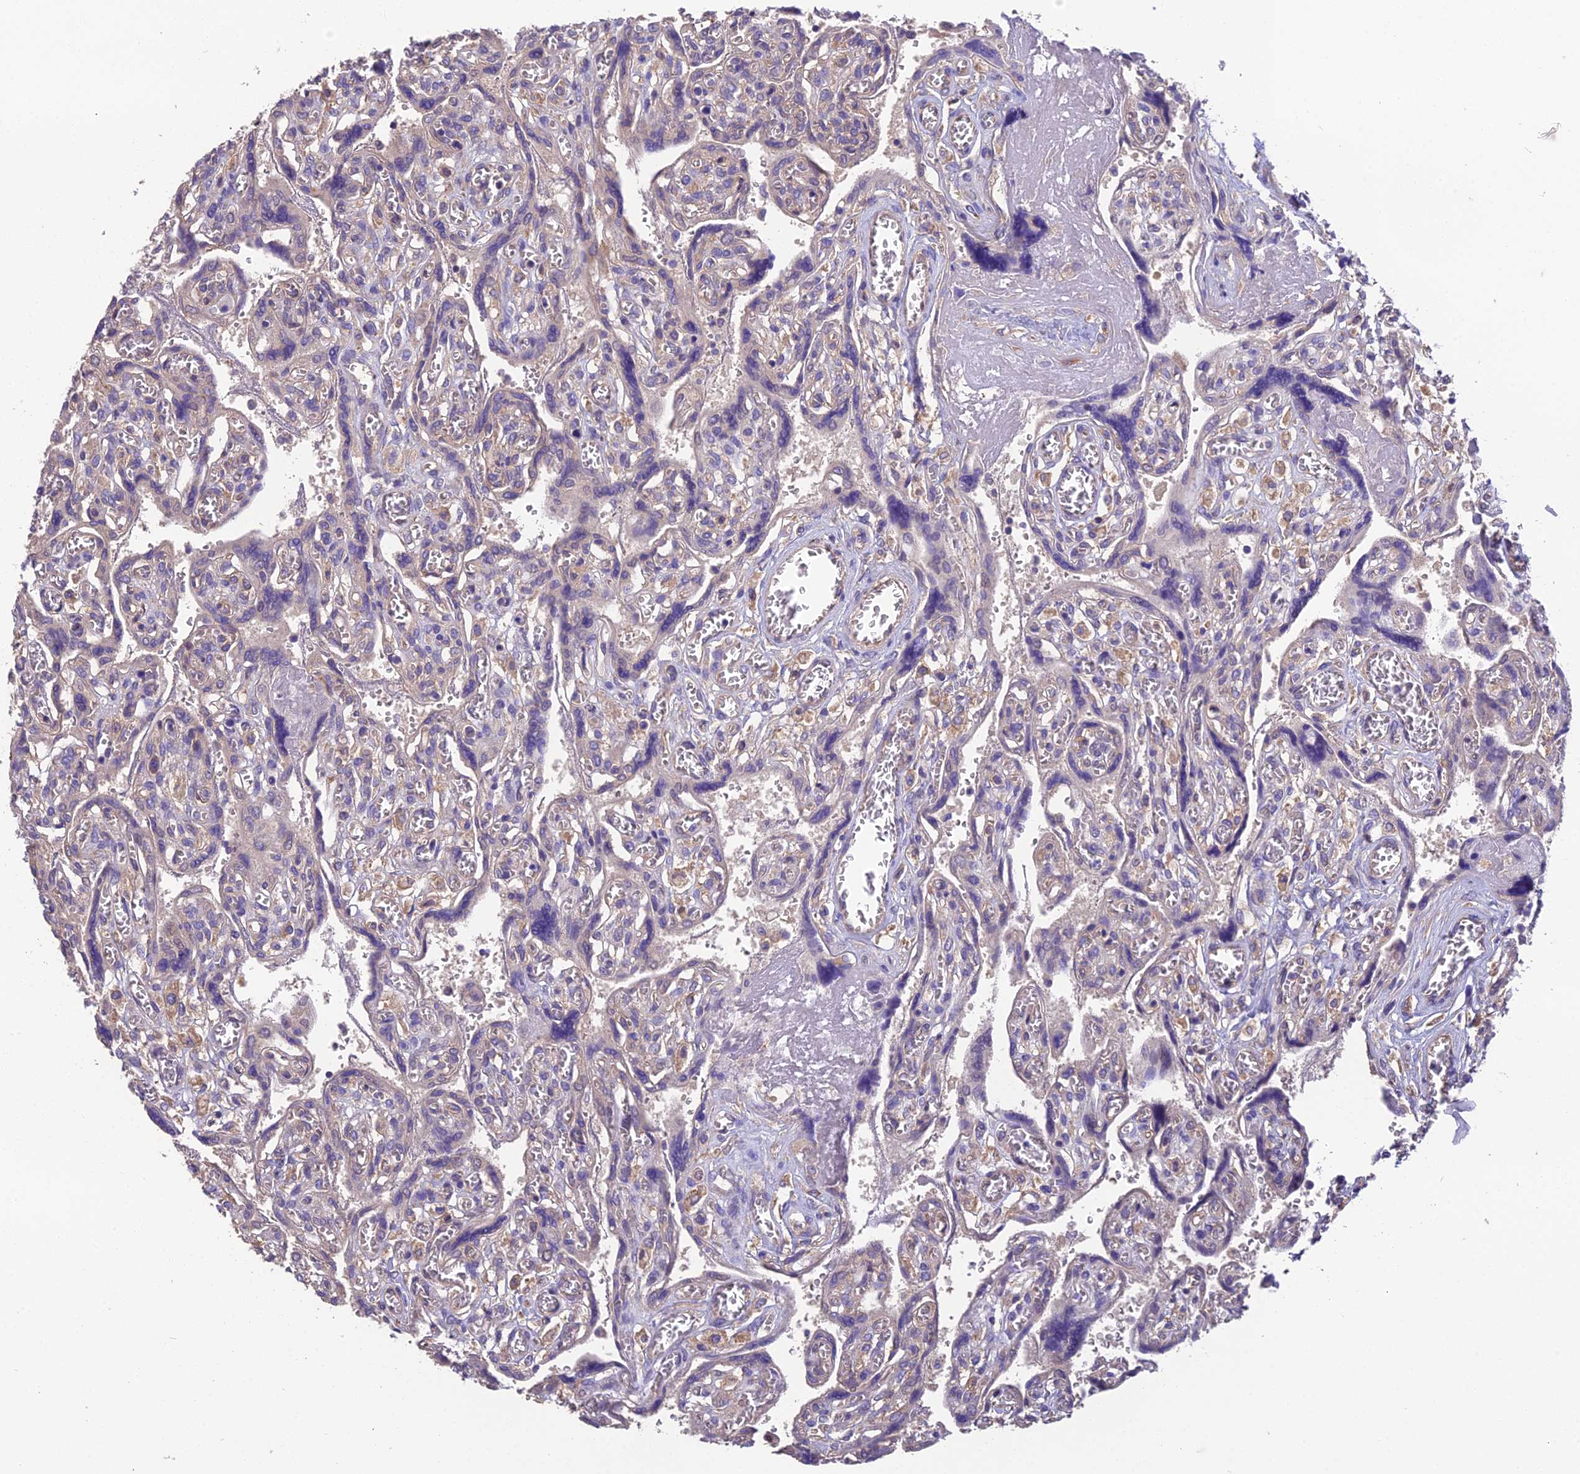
{"staining": {"intensity": "strong", "quantity": ">75%", "location": "cytoplasmic/membranous"}, "tissue": "placenta", "cell_type": "Decidual cells", "image_type": "normal", "snomed": [{"axis": "morphology", "description": "Normal tissue, NOS"}, {"axis": "topography", "description": "Placenta"}], "caption": "Immunohistochemical staining of benign placenta exhibits strong cytoplasmic/membranous protein positivity in approximately >75% of decidual cells.", "gene": "BLOC1S4", "patient": {"sex": "female", "age": 39}}